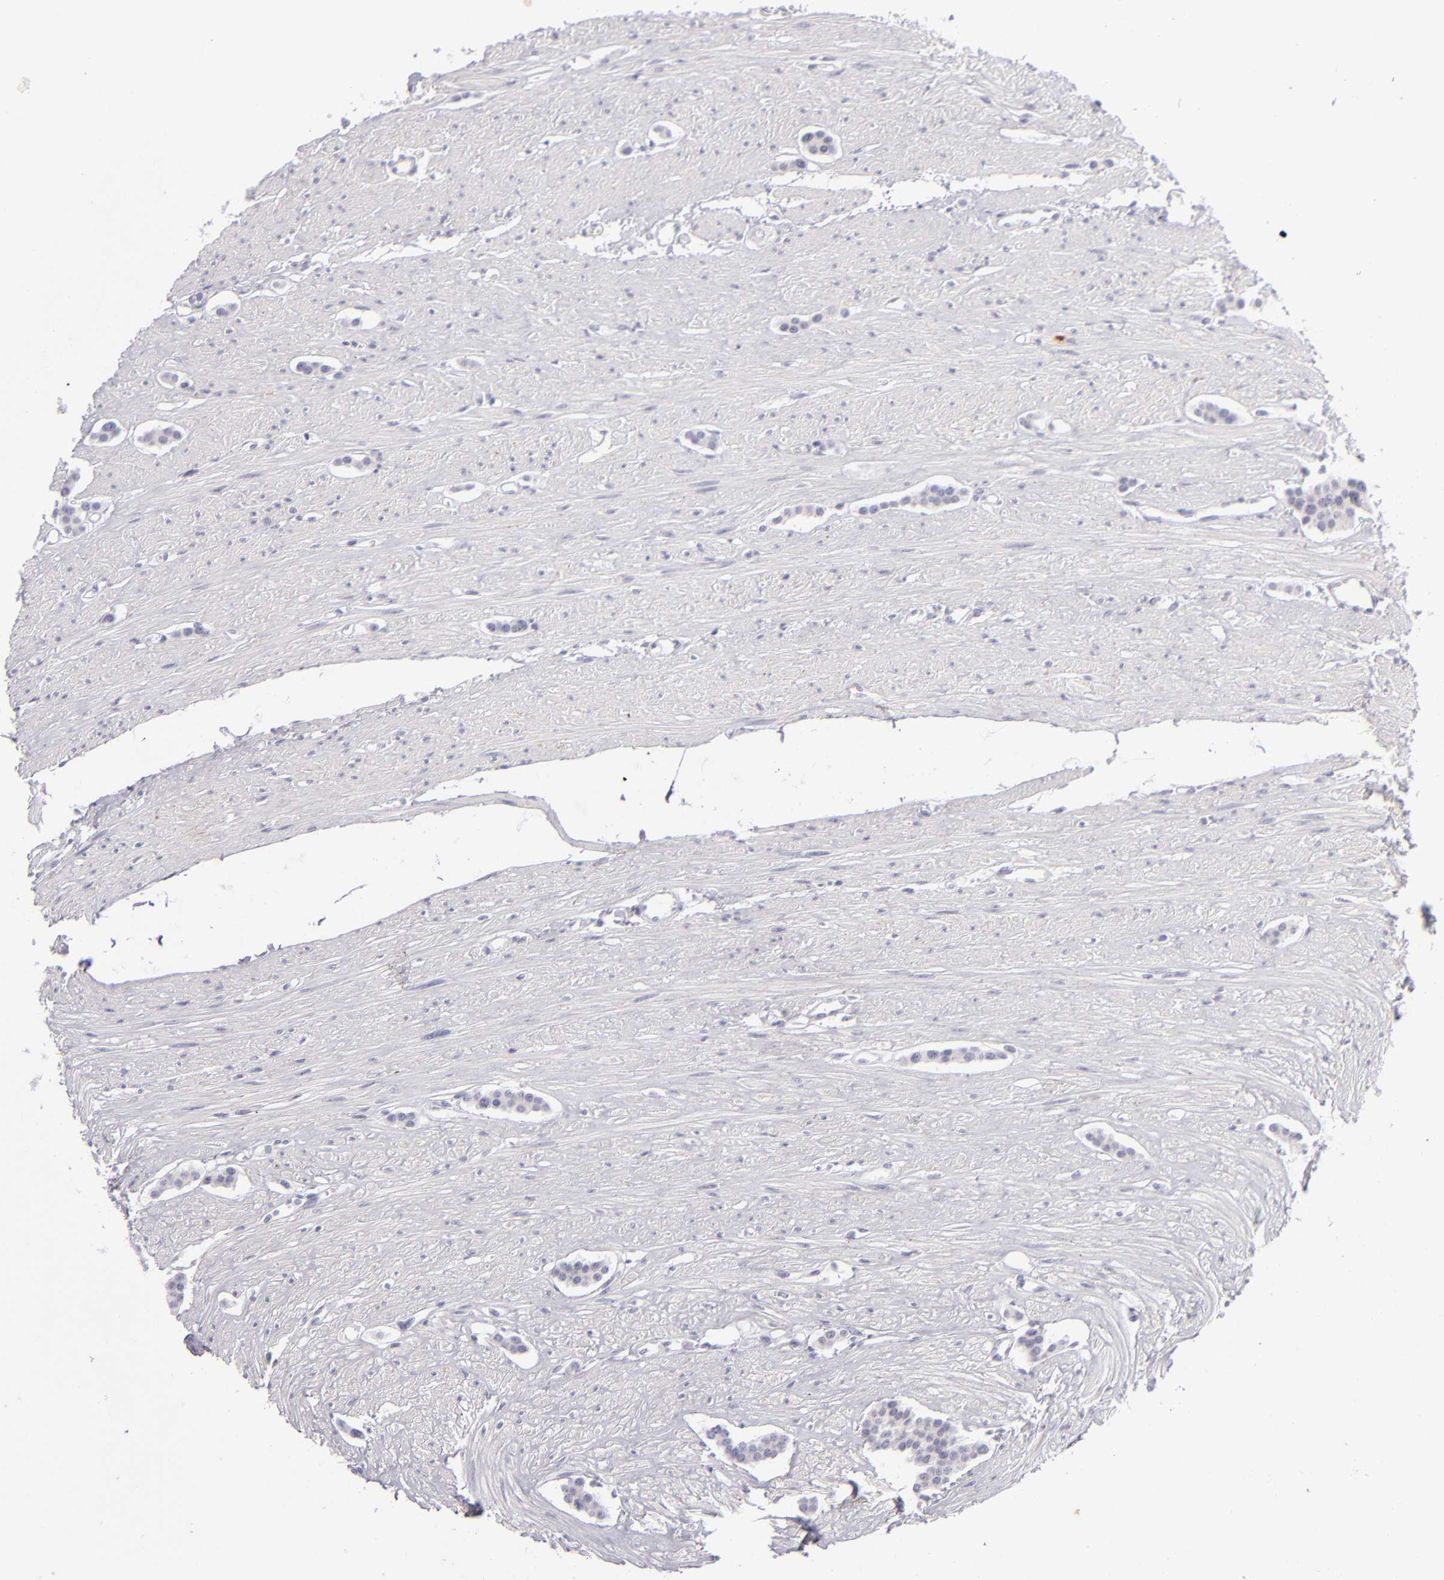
{"staining": {"intensity": "negative", "quantity": "none", "location": "none"}, "tissue": "carcinoid", "cell_type": "Tumor cells", "image_type": "cancer", "snomed": [{"axis": "morphology", "description": "Carcinoid, malignant, NOS"}, {"axis": "topography", "description": "Small intestine"}], "caption": "Tumor cells show no significant expression in carcinoid (malignant).", "gene": "TNNC1", "patient": {"sex": "male", "age": 60}}